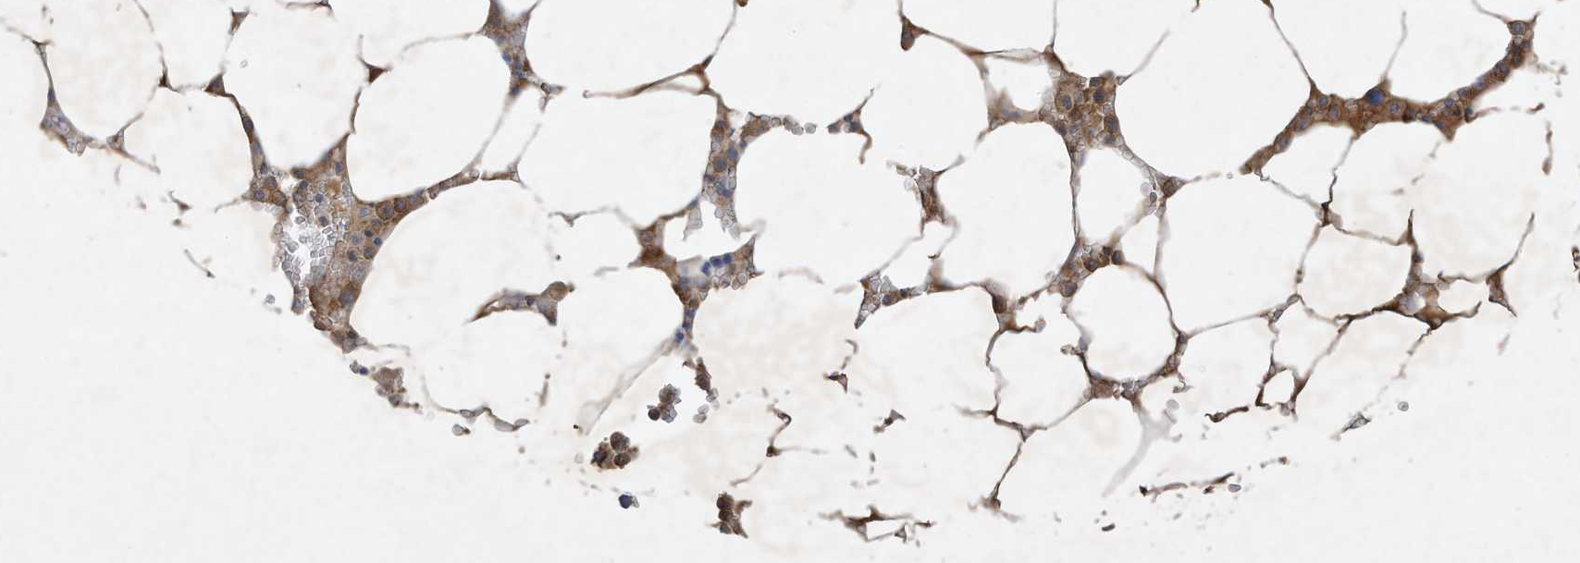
{"staining": {"intensity": "moderate", "quantity": ">75%", "location": "cytoplasmic/membranous"}, "tissue": "bone marrow", "cell_type": "Hematopoietic cells", "image_type": "normal", "snomed": [{"axis": "morphology", "description": "Normal tissue, NOS"}, {"axis": "topography", "description": "Bone marrow"}], "caption": "Immunohistochemistry (IHC) micrograph of benign bone marrow: bone marrow stained using IHC exhibits medium levels of moderate protein expression localized specifically in the cytoplasmic/membranous of hematopoietic cells, appearing as a cytoplasmic/membranous brown color.", "gene": "FETUB", "patient": {"sex": "male", "age": 70}}